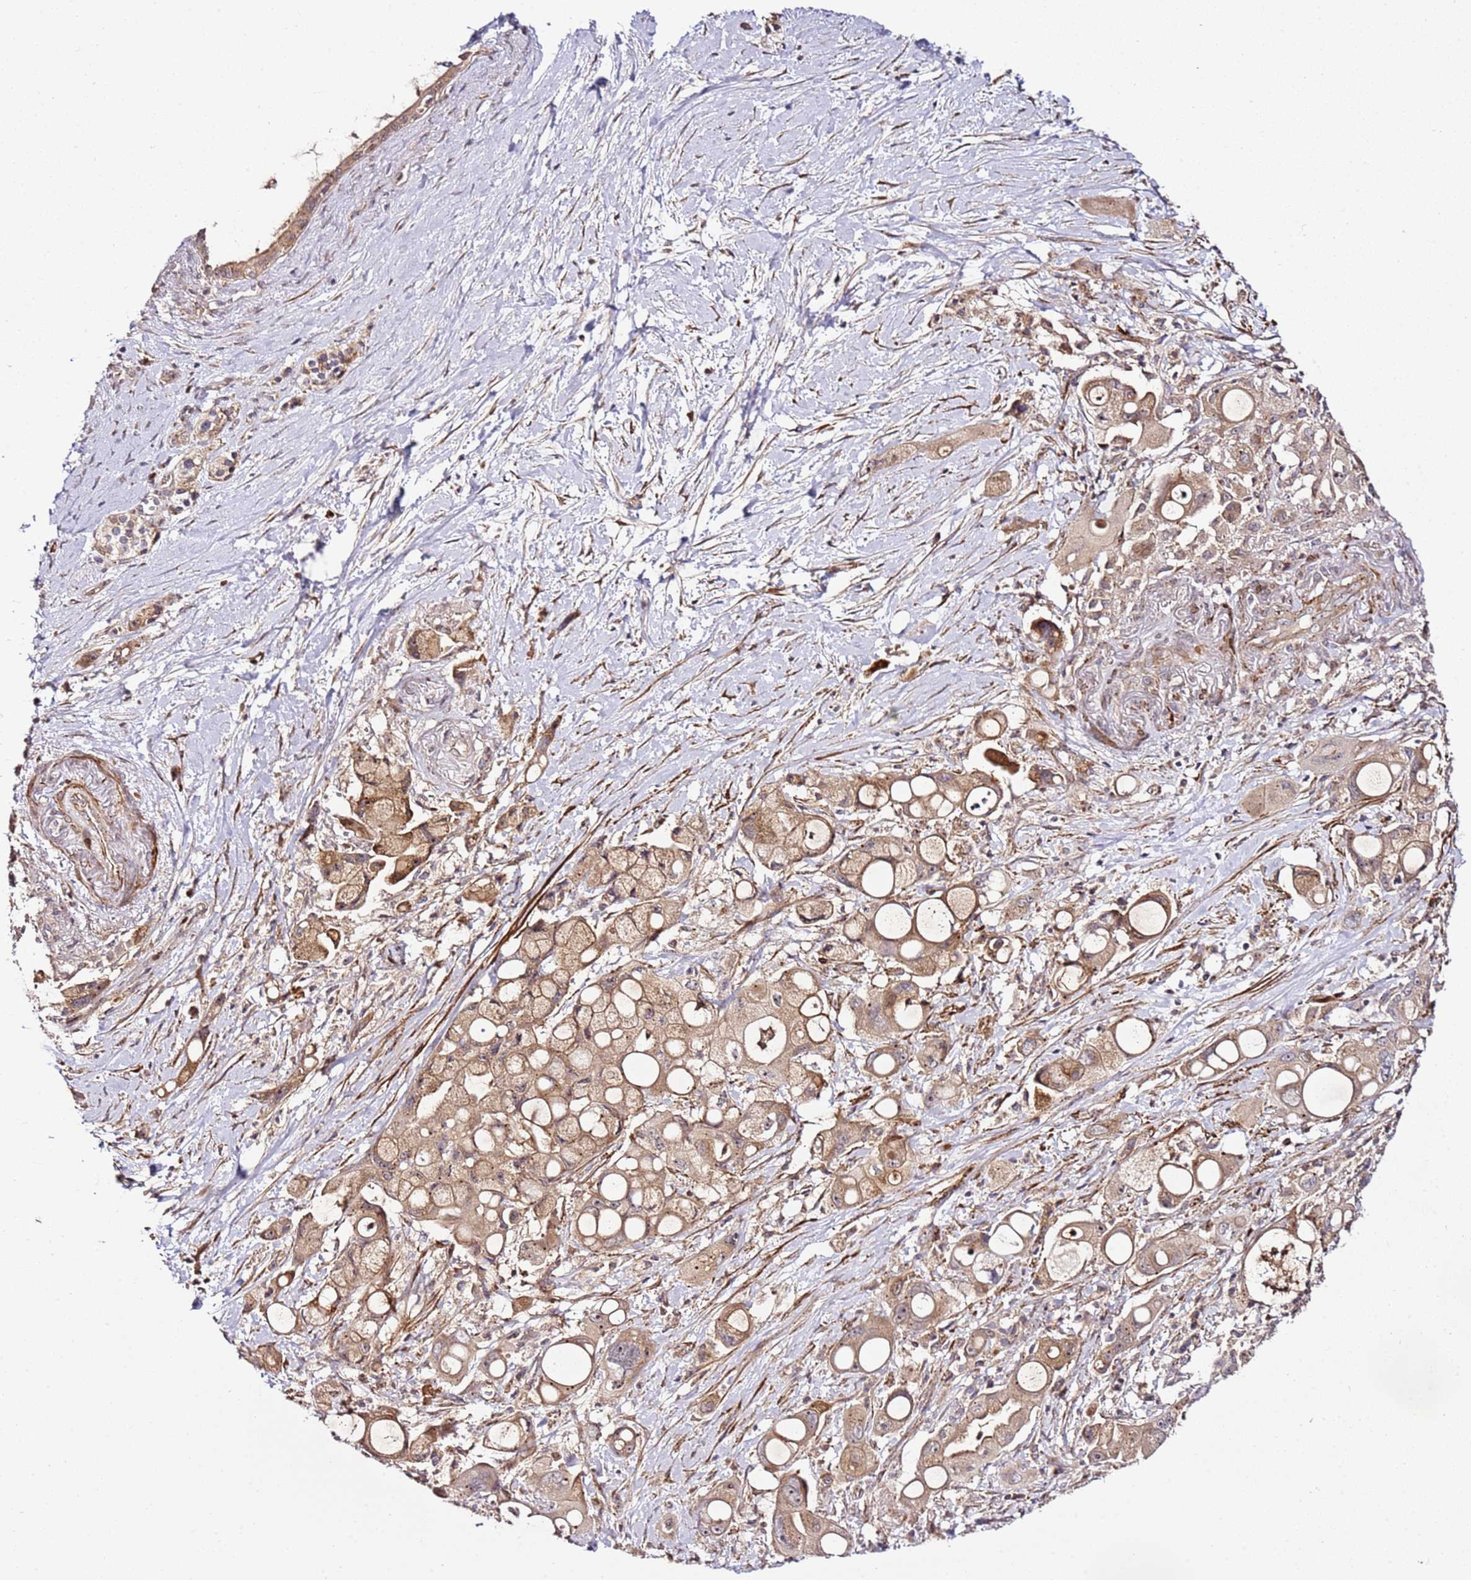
{"staining": {"intensity": "moderate", "quantity": ">75%", "location": "cytoplasmic/membranous"}, "tissue": "pancreatic cancer", "cell_type": "Tumor cells", "image_type": "cancer", "snomed": [{"axis": "morphology", "description": "Adenocarcinoma, NOS"}, {"axis": "topography", "description": "Pancreas"}], "caption": "IHC image of pancreatic adenocarcinoma stained for a protein (brown), which shows medium levels of moderate cytoplasmic/membranous expression in about >75% of tumor cells.", "gene": "PVRIG", "patient": {"sex": "male", "age": 68}}